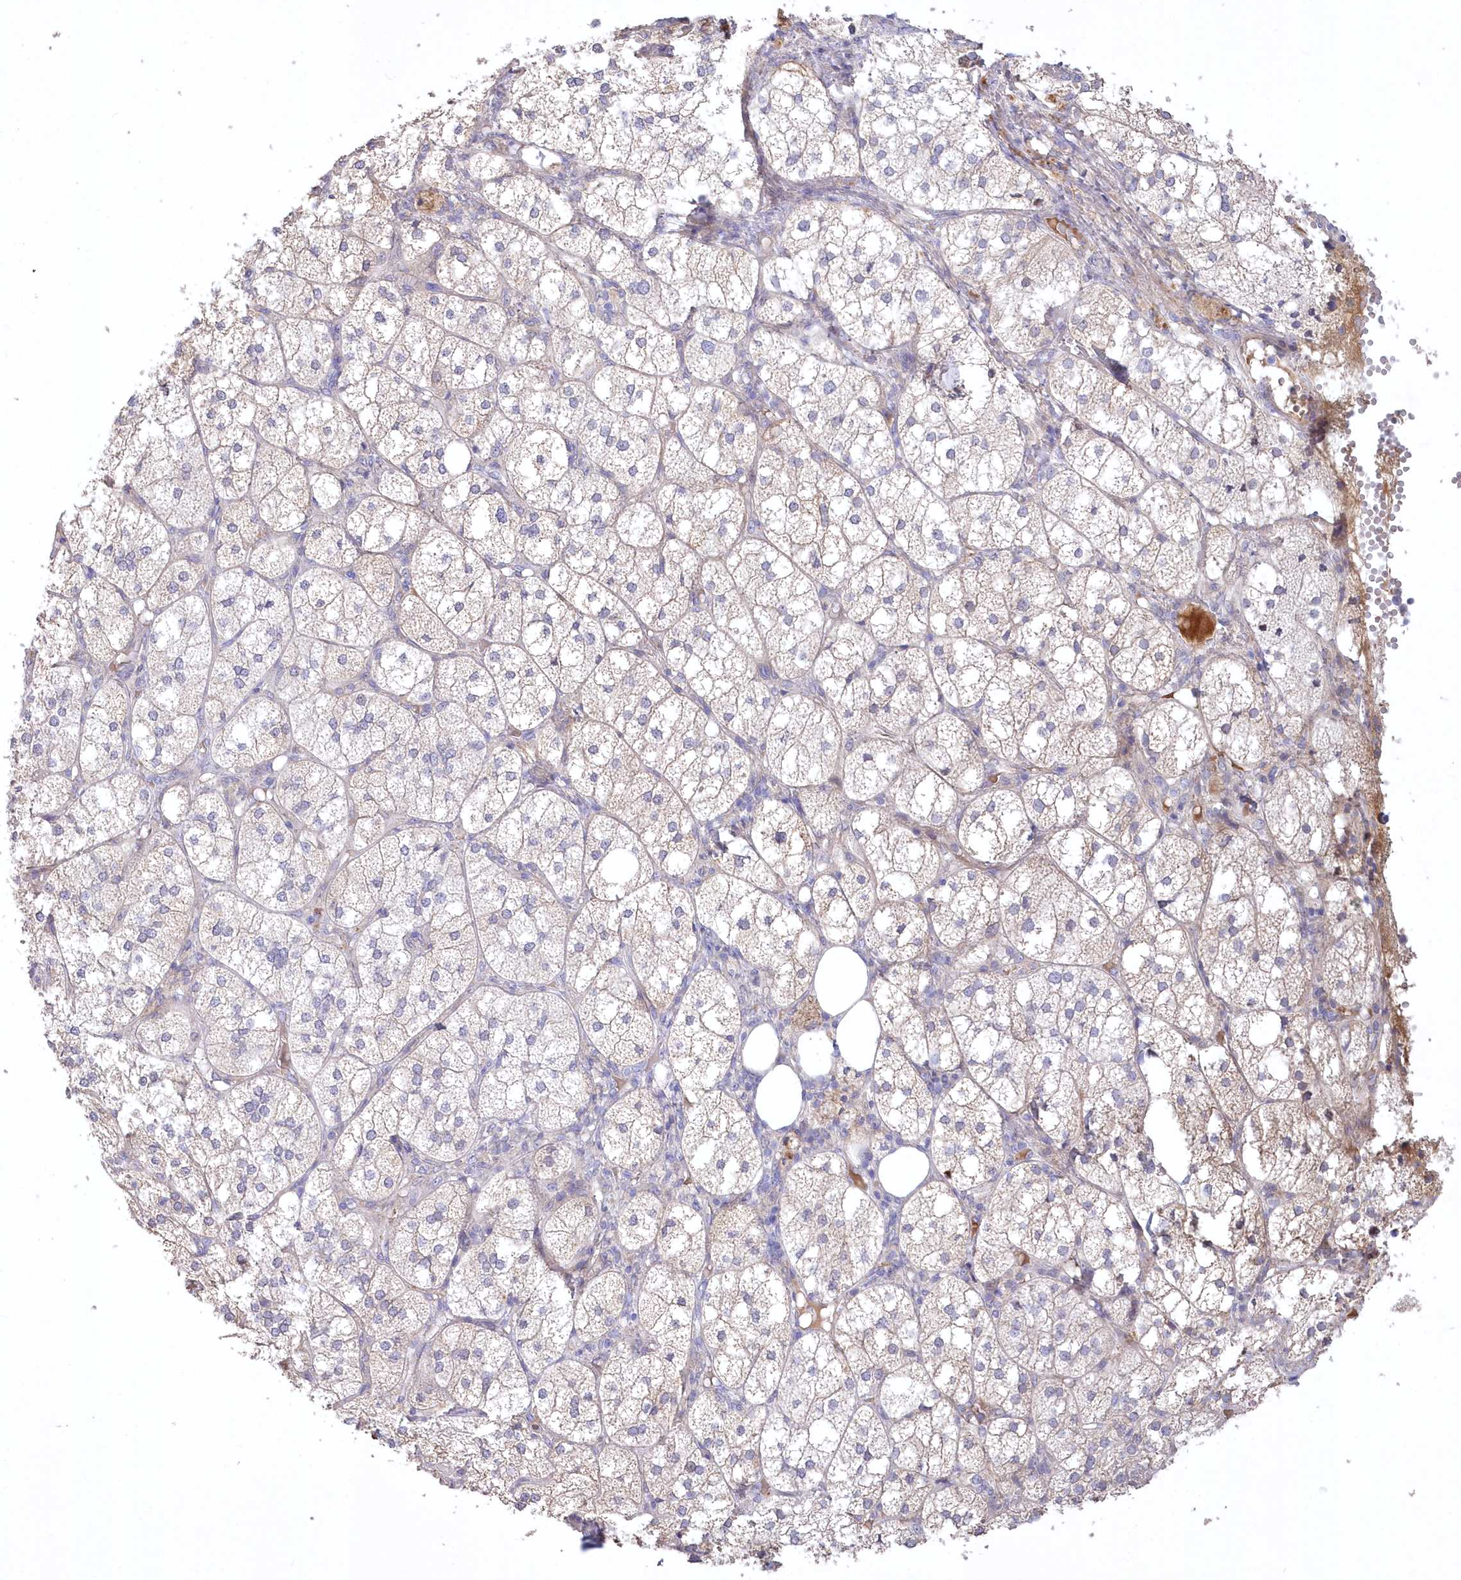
{"staining": {"intensity": "weak", "quantity": ">75%", "location": "cytoplasmic/membranous,nuclear"}, "tissue": "adrenal gland", "cell_type": "Glandular cells", "image_type": "normal", "snomed": [{"axis": "morphology", "description": "Normal tissue, NOS"}, {"axis": "topography", "description": "Adrenal gland"}], "caption": "This micrograph reveals IHC staining of benign adrenal gland, with low weak cytoplasmic/membranous,nuclear positivity in about >75% of glandular cells.", "gene": "WBP1L", "patient": {"sex": "female", "age": 61}}